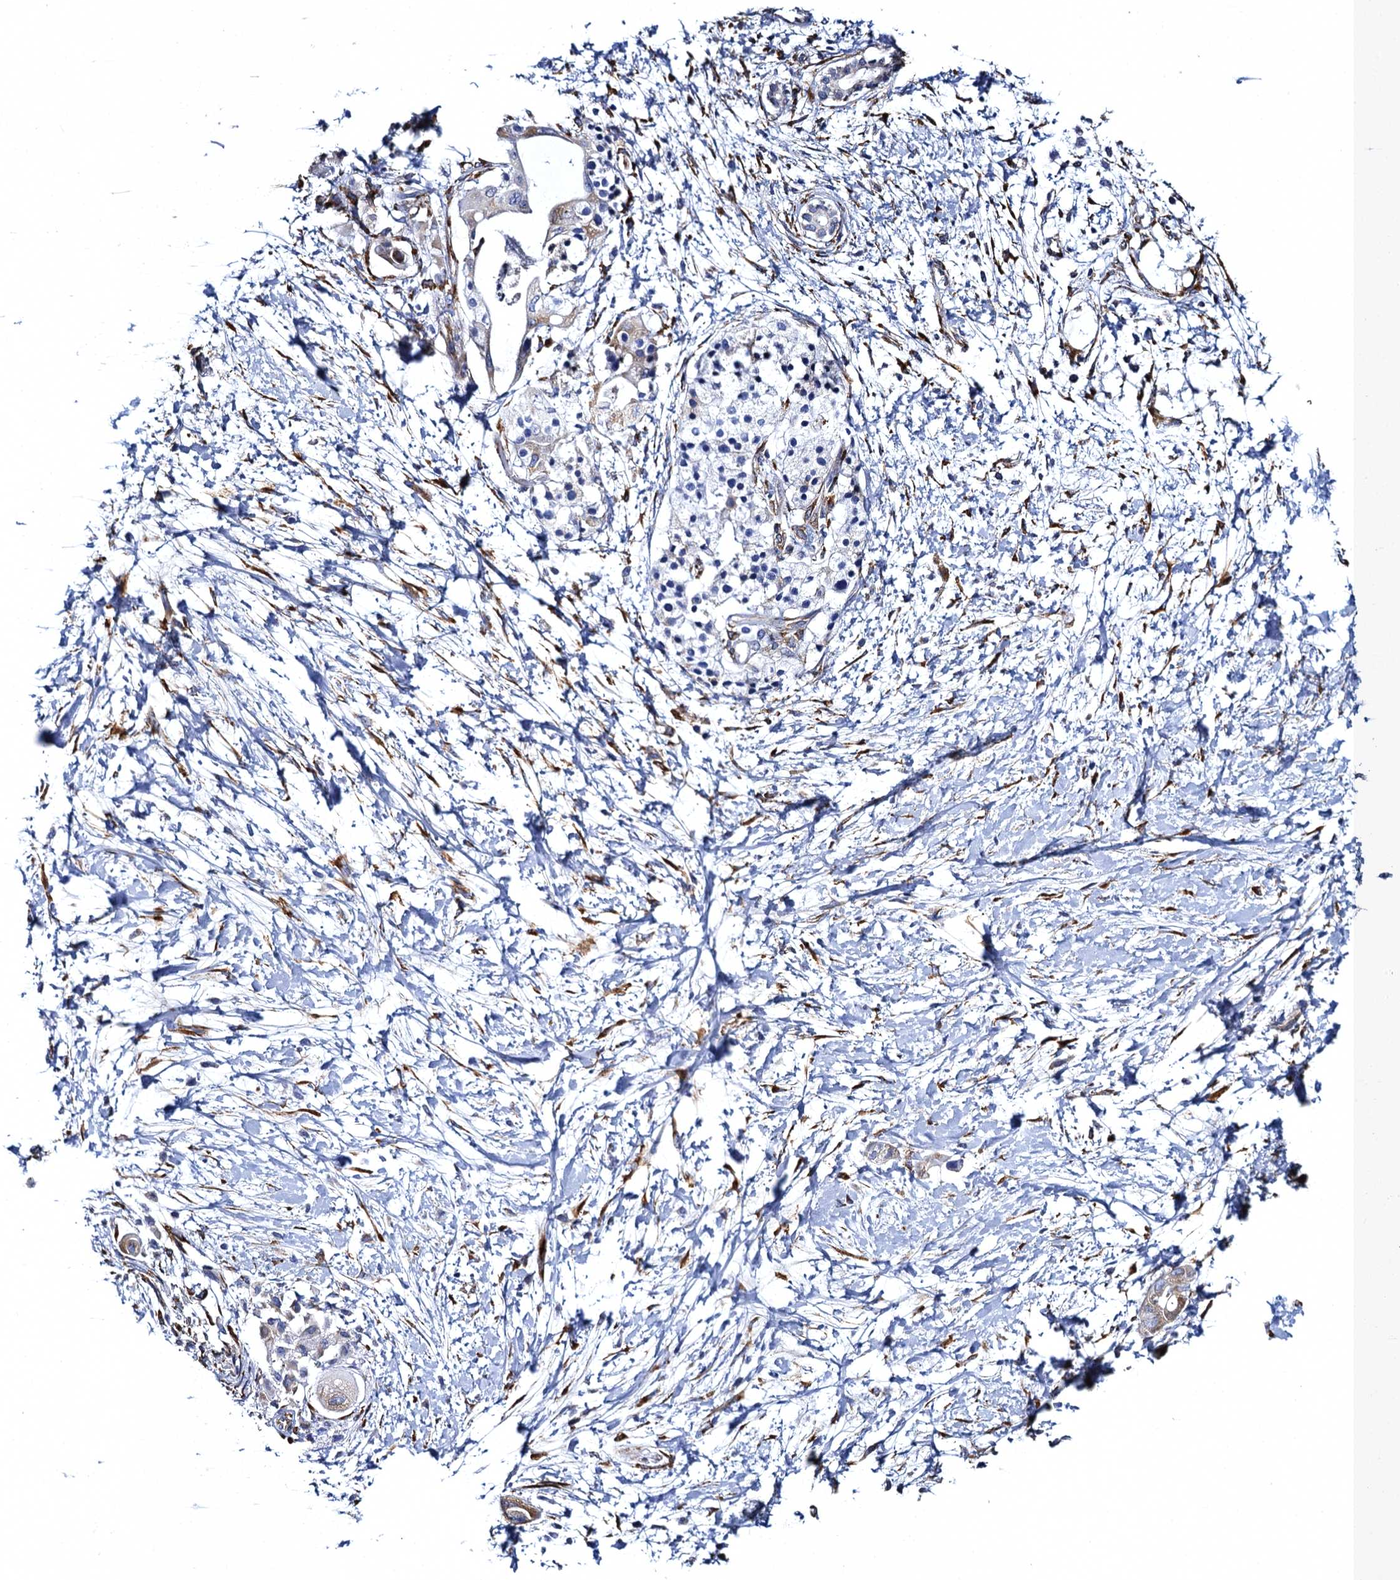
{"staining": {"intensity": "weak", "quantity": "<25%", "location": "cytoplasmic/membranous"}, "tissue": "pancreatic cancer", "cell_type": "Tumor cells", "image_type": "cancer", "snomed": [{"axis": "morphology", "description": "Adenocarcinoma, NOS"}, {"axis": "topography", "description": "Pancreas"}], "caption": "This micrograph is of adenocarcinoma (pancreatic) stained with IHC to label a protein in brown with the nuclei are counter-stained blue. There is no staining in tumor cells.", "gene": "POGLUT3", "patient": {"sex": "male", "age": 68}}